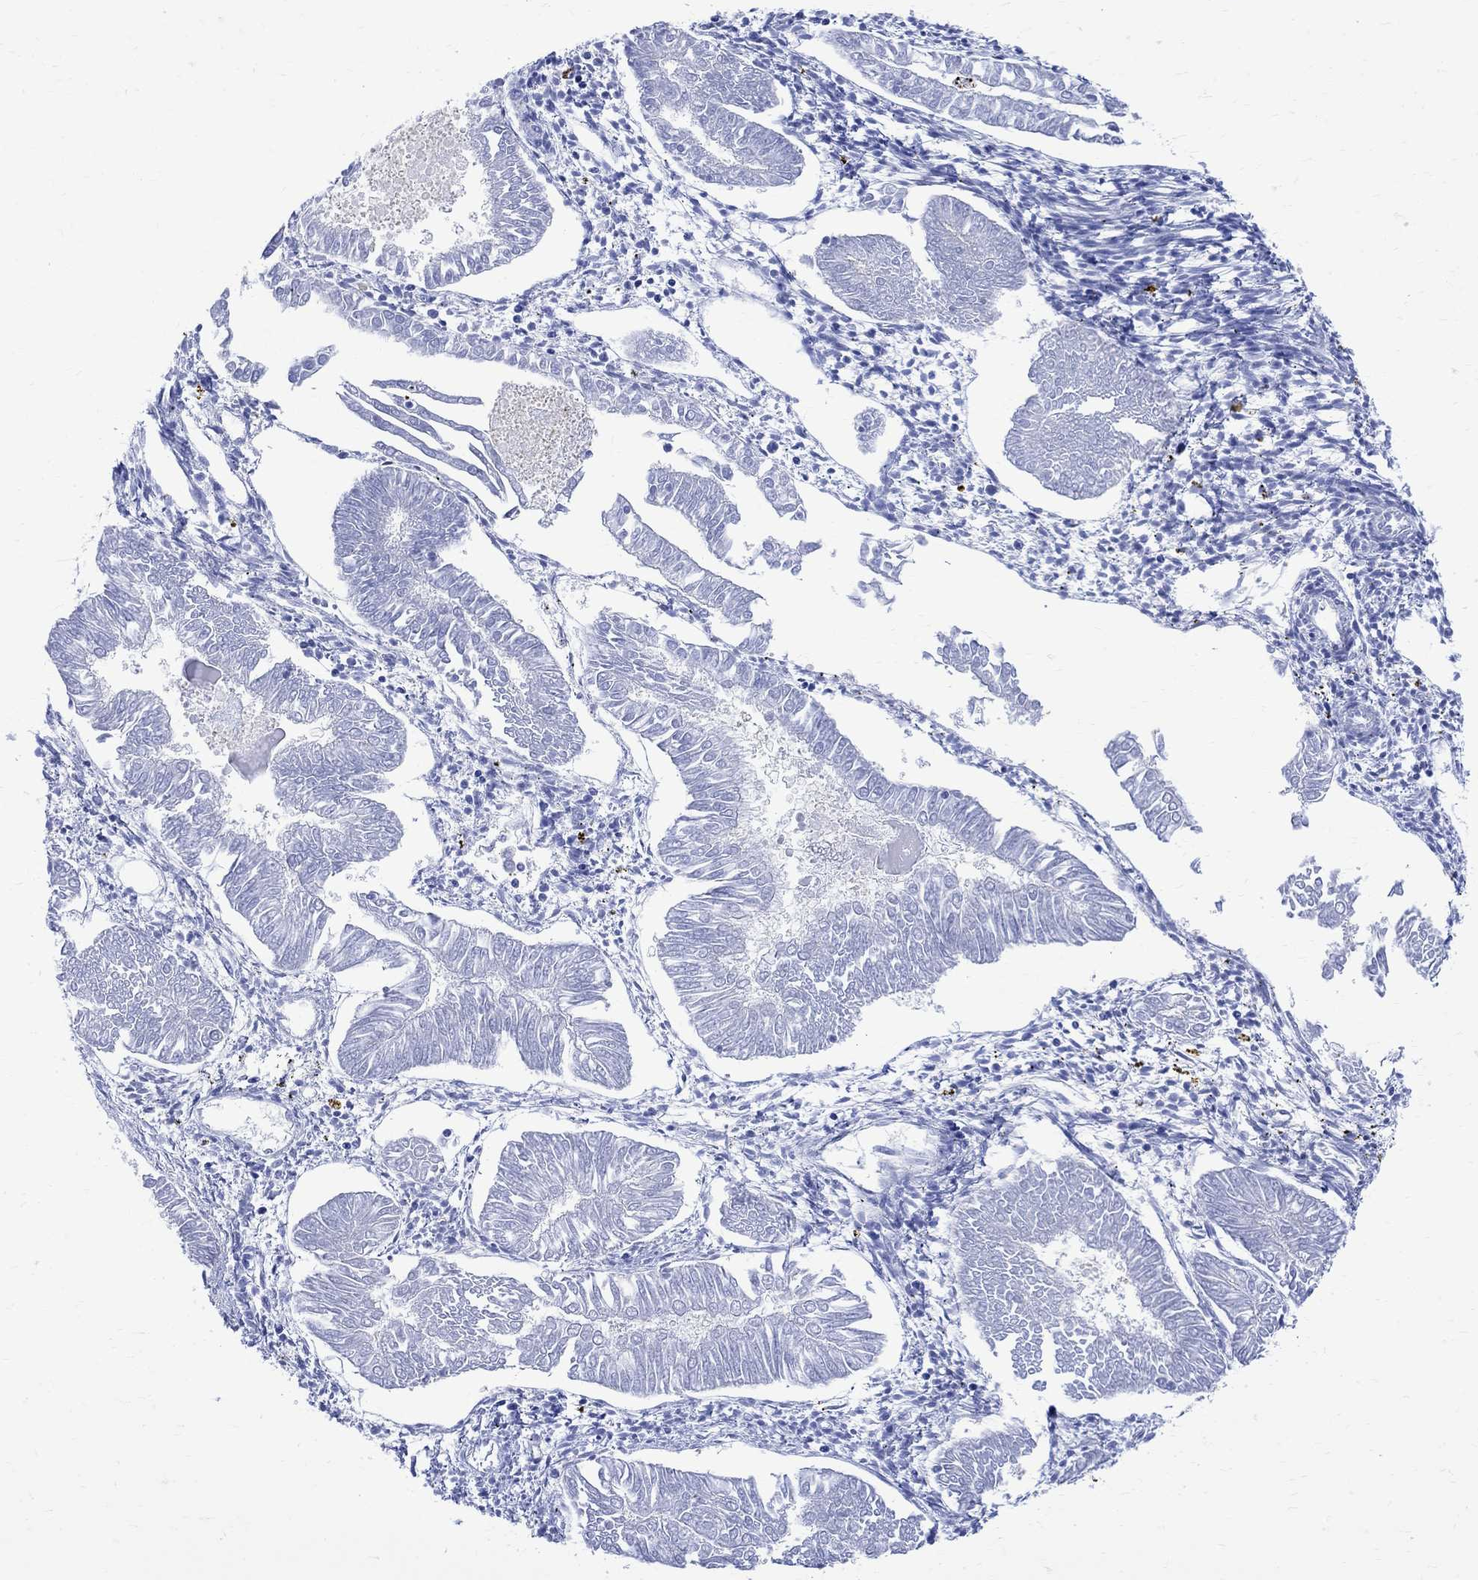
{"staining": {"intensity": "negative", "quantity": "none", "location": "none"}, "tissue": "endometrial cancer", "cell_type": "Tumor cells", "image_type": "cancer", "snomed": [{"axis": "morphology", "description": "Adenocarcinoma, NOS"}, {"axis": "topography", "description": "Endometrium"}], "caption": "Protein analysis of endometrial cancer reveals no significant expression in tumor cells. (DAB IHC with hematoxylin counter stain).", "gene": "PARVB", "patient": {"sex": "female", "age": 53}}